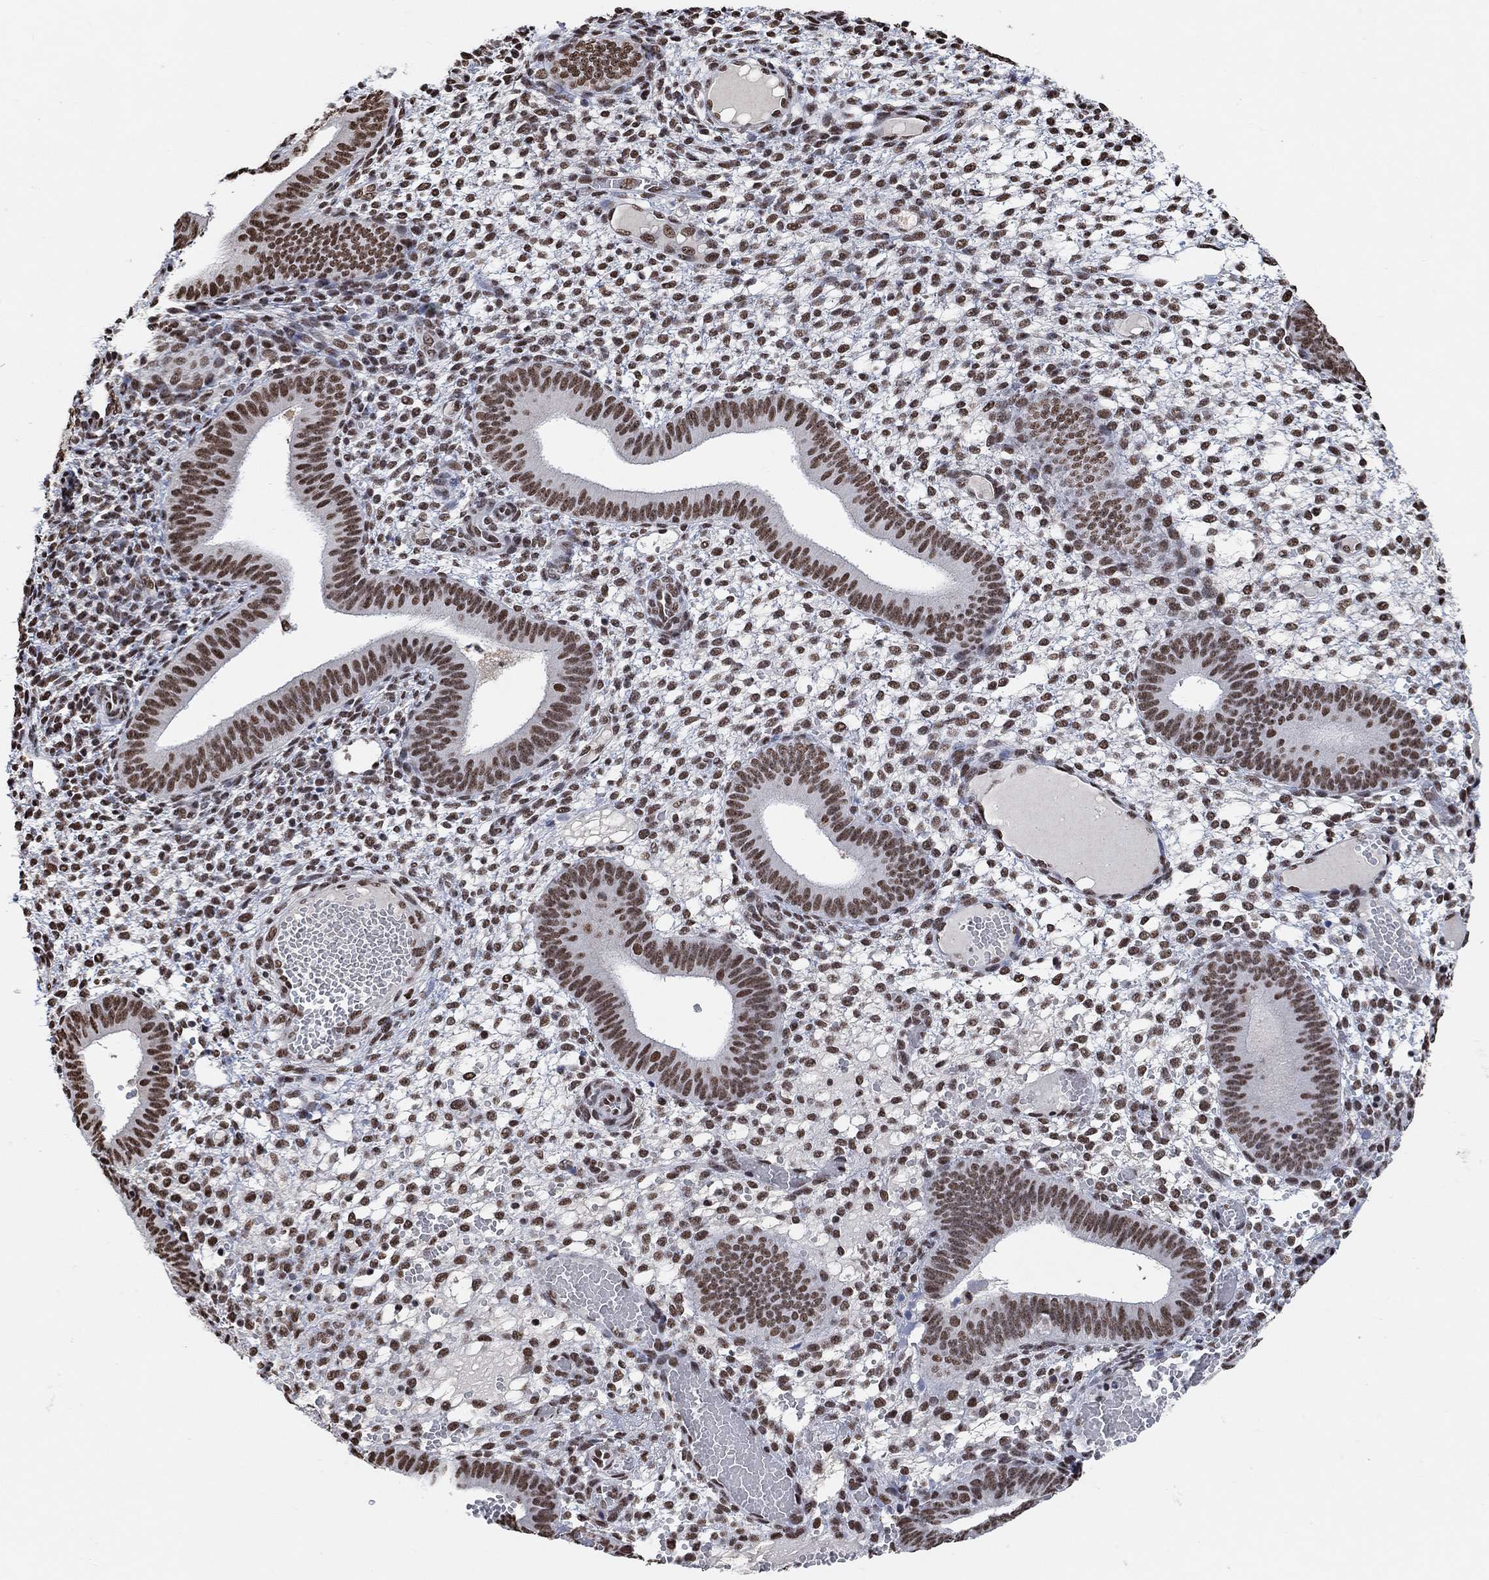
{"staining": {"intensity": "strong", "quantity": "25%-75%", "location": "nuclear"}, "tissue": "endometrium", "cell_type": "Cells in endometrial stroma", "image_type": "normal", "snomed": [{"axis": "morphology", "description": "Normal tissue, NOS"}, {"axis": "topography", "description": "Endometrium"}], "caption": "Immunohistochemistry (IHC) of unremarkable human endometrium reveals high levels of strong nuclear staining in approximately 25%-75% of cells in endometrial stroma. Nuclei are stained in blue.", "gene": "USP39", "patient": {"sex": "female", "age": 42}}